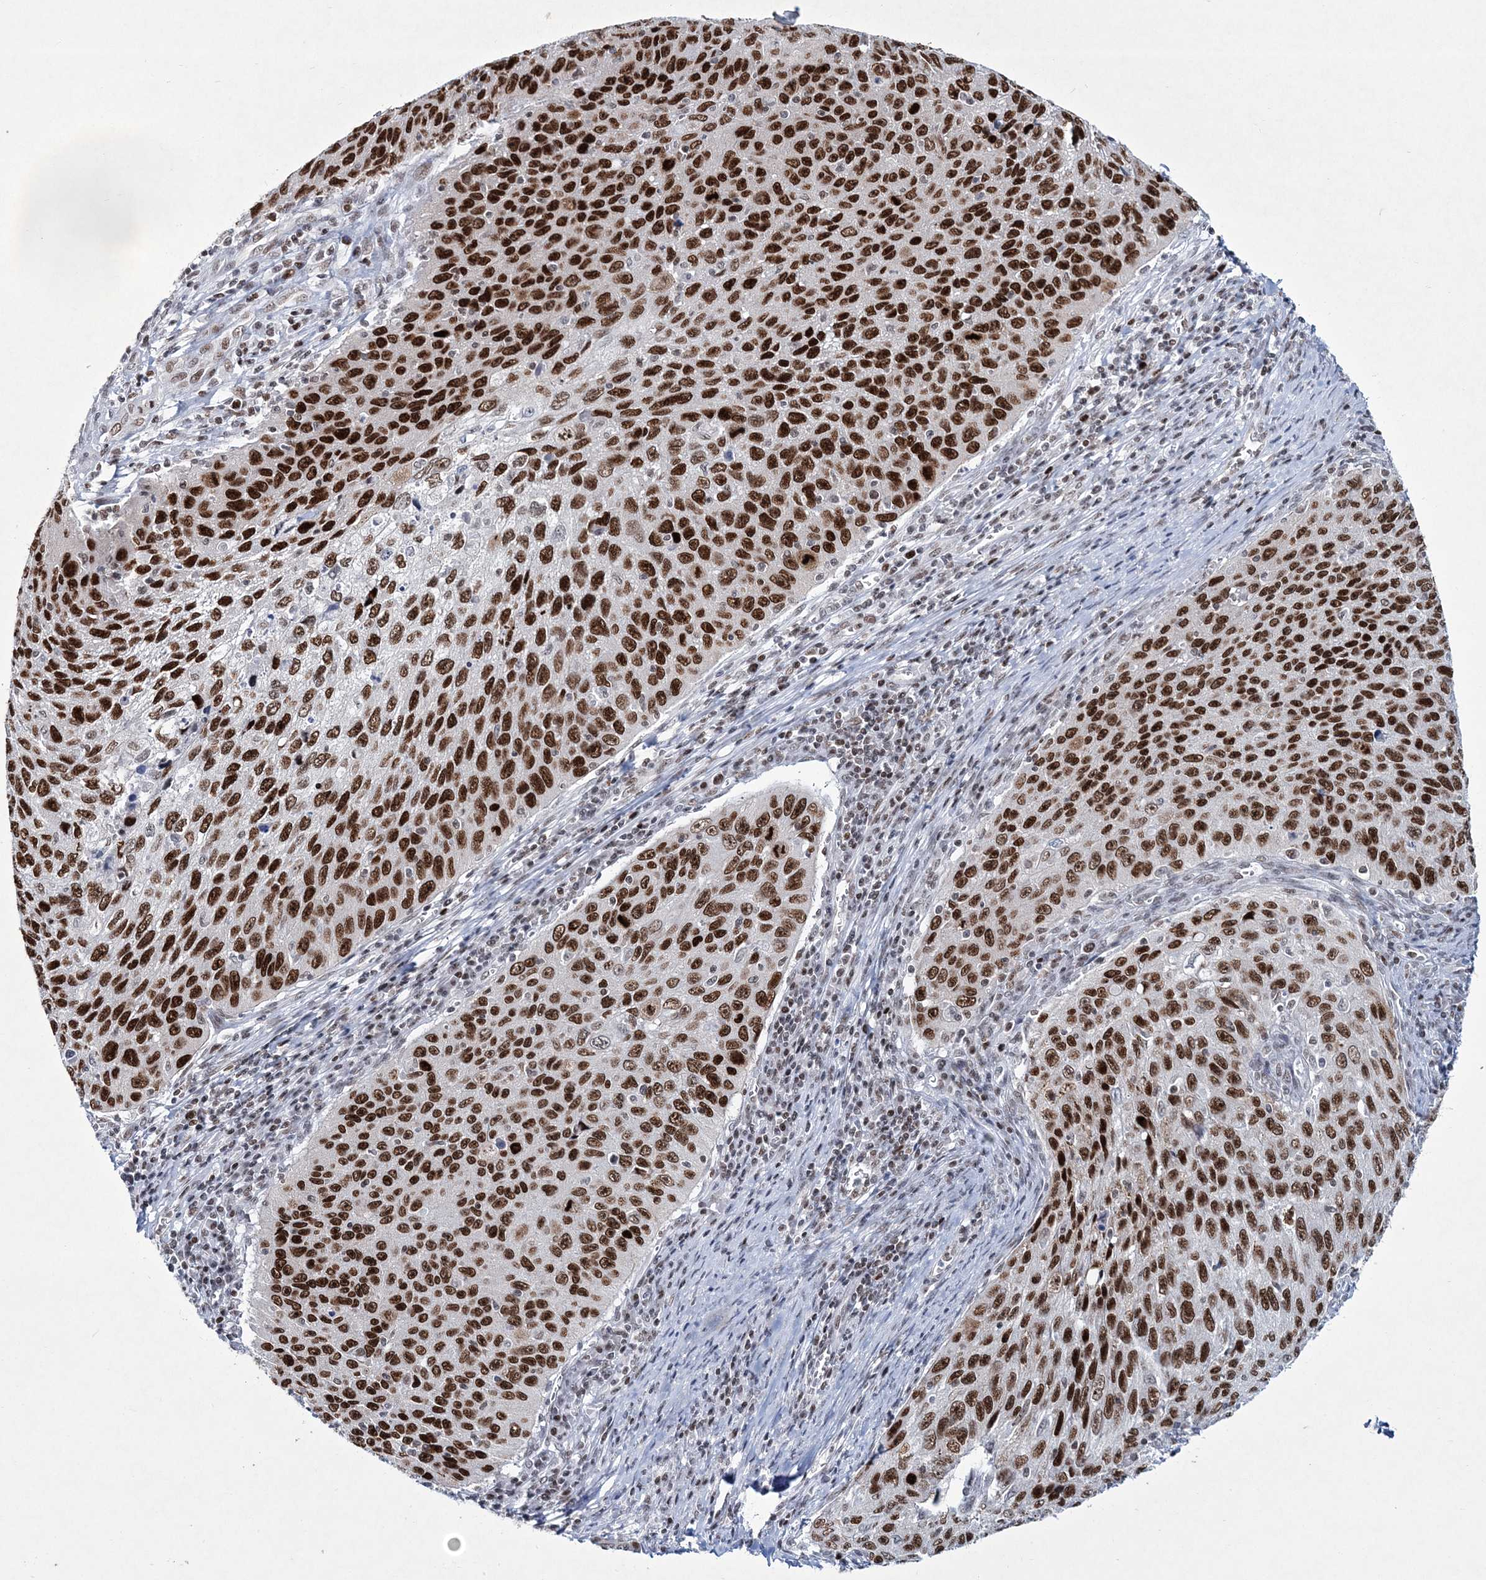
{"staining": {"intensity": "strong", "quantity": ">75%", "location": "nuclear"}, "tissue": "cervical cancer", "cell_type": "Tumor cells", "image_type": "cancer", "snomed": [{"axis": "morphology", "description": "Squamous cell carcinoma, NOS"}, {"axis": "topography", "description": "Cervix"}], "caption": "Brown immunohistochemical staining in squamous cell carcinoma (cervical) reveals strong nuclear expression in about >75% of tumor cells. (IHC, brightfield microscopy, high magnification).", "gene": "LRRFIP2", "patient": {"sex": "female", "age": 53}}